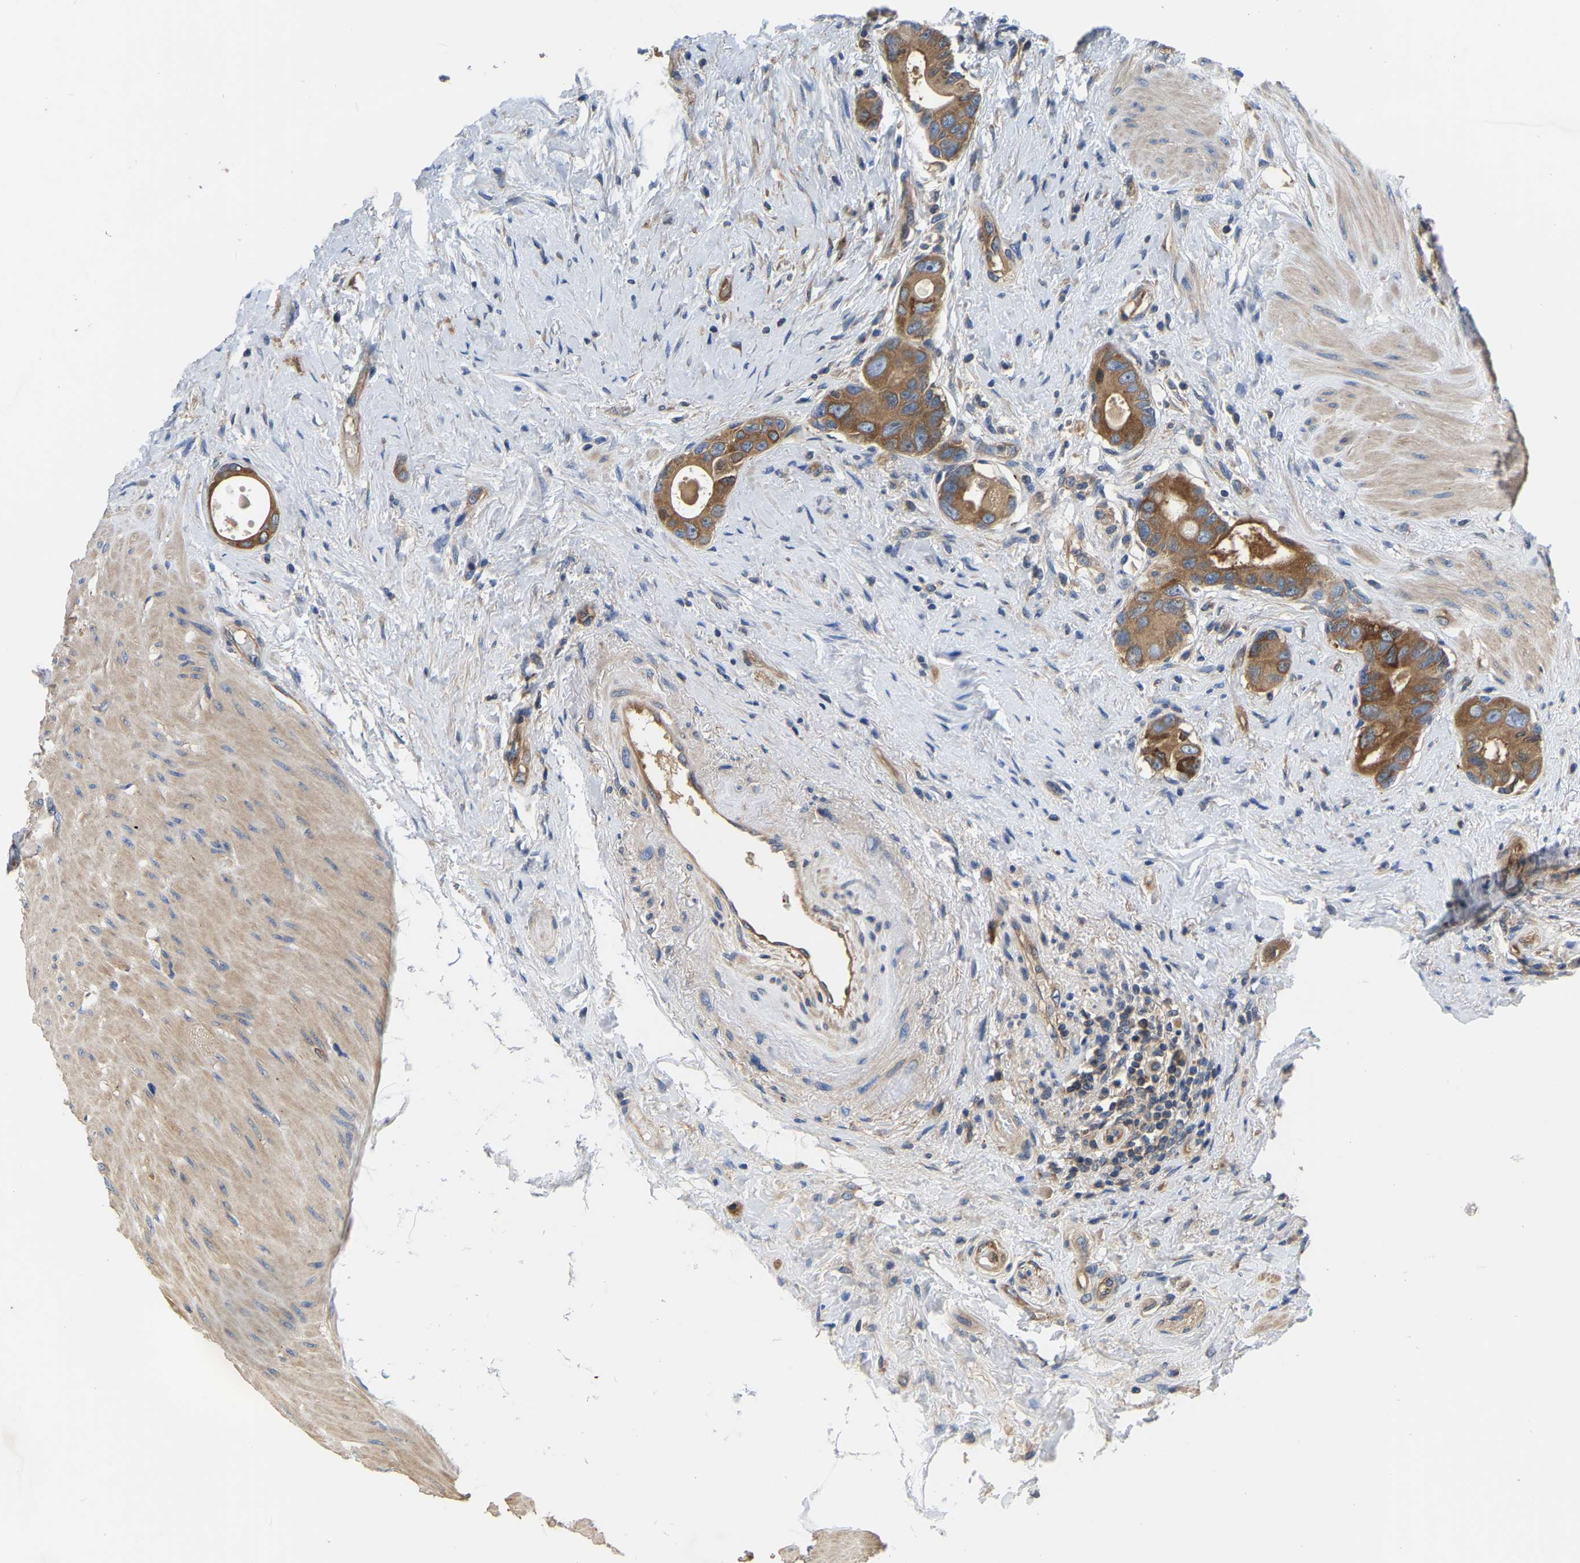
{"staining": {"intensity": "moderate", "quantity": ">75%", "location": "cytoplasmic/membranous"}, "tissue": "colorectal cancer", "cell_type": "Tumor cells", "image_type": "cancer", "snomed": [{"axis": "morphology", "description": "Adenocarcinoma, NOS"}, {"axis": "topography", "description": "Rectum"}], "caption": "A histopathology image of colorectal adenocarcinoma stained for a protein shows moderate cytoplasmic/membranous brown staining in tumor cells.", "gene": "GARS1", "patient": {"sex": "male", "age": 51}}